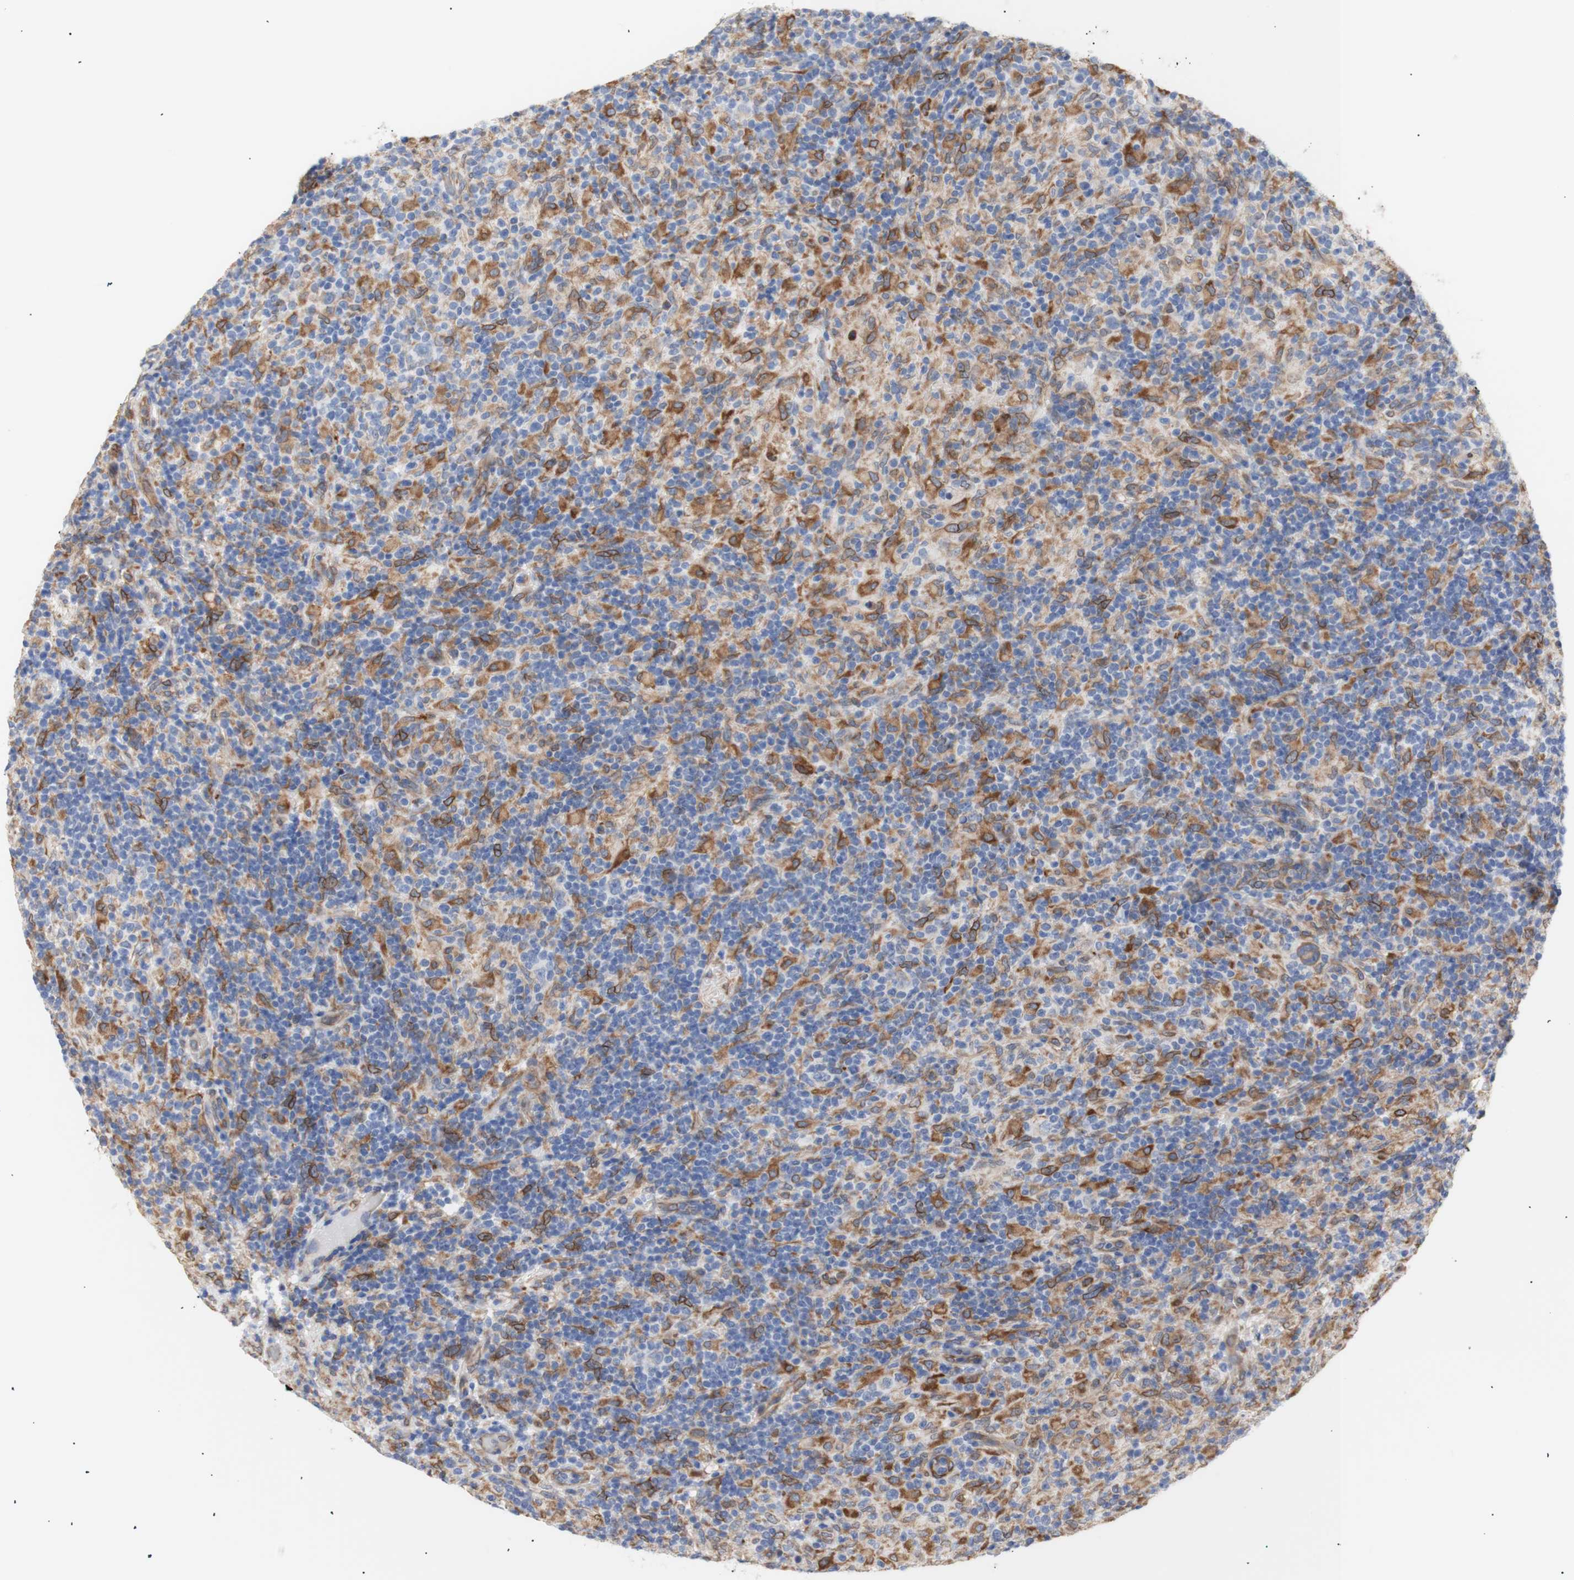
{"staining": {"intensity": "weak", "quantity": ">75%", "location": "cytoplasmic/membranous"}, "tissue": "lymphoma", "cell_type": "Tumor cells", "image_type": "cancer", "snomed": [{"axis": "morphology", "description": "Hodgkin's disease, NOS"}, {"axis": "topography", "description": "Lymph node"}], "caption": "Lymphoma stained with a protein marker exhibits weak staining in tumor cells.", "gene": "ERLIN1", "patient": {"sex": "male", "age": 70}}